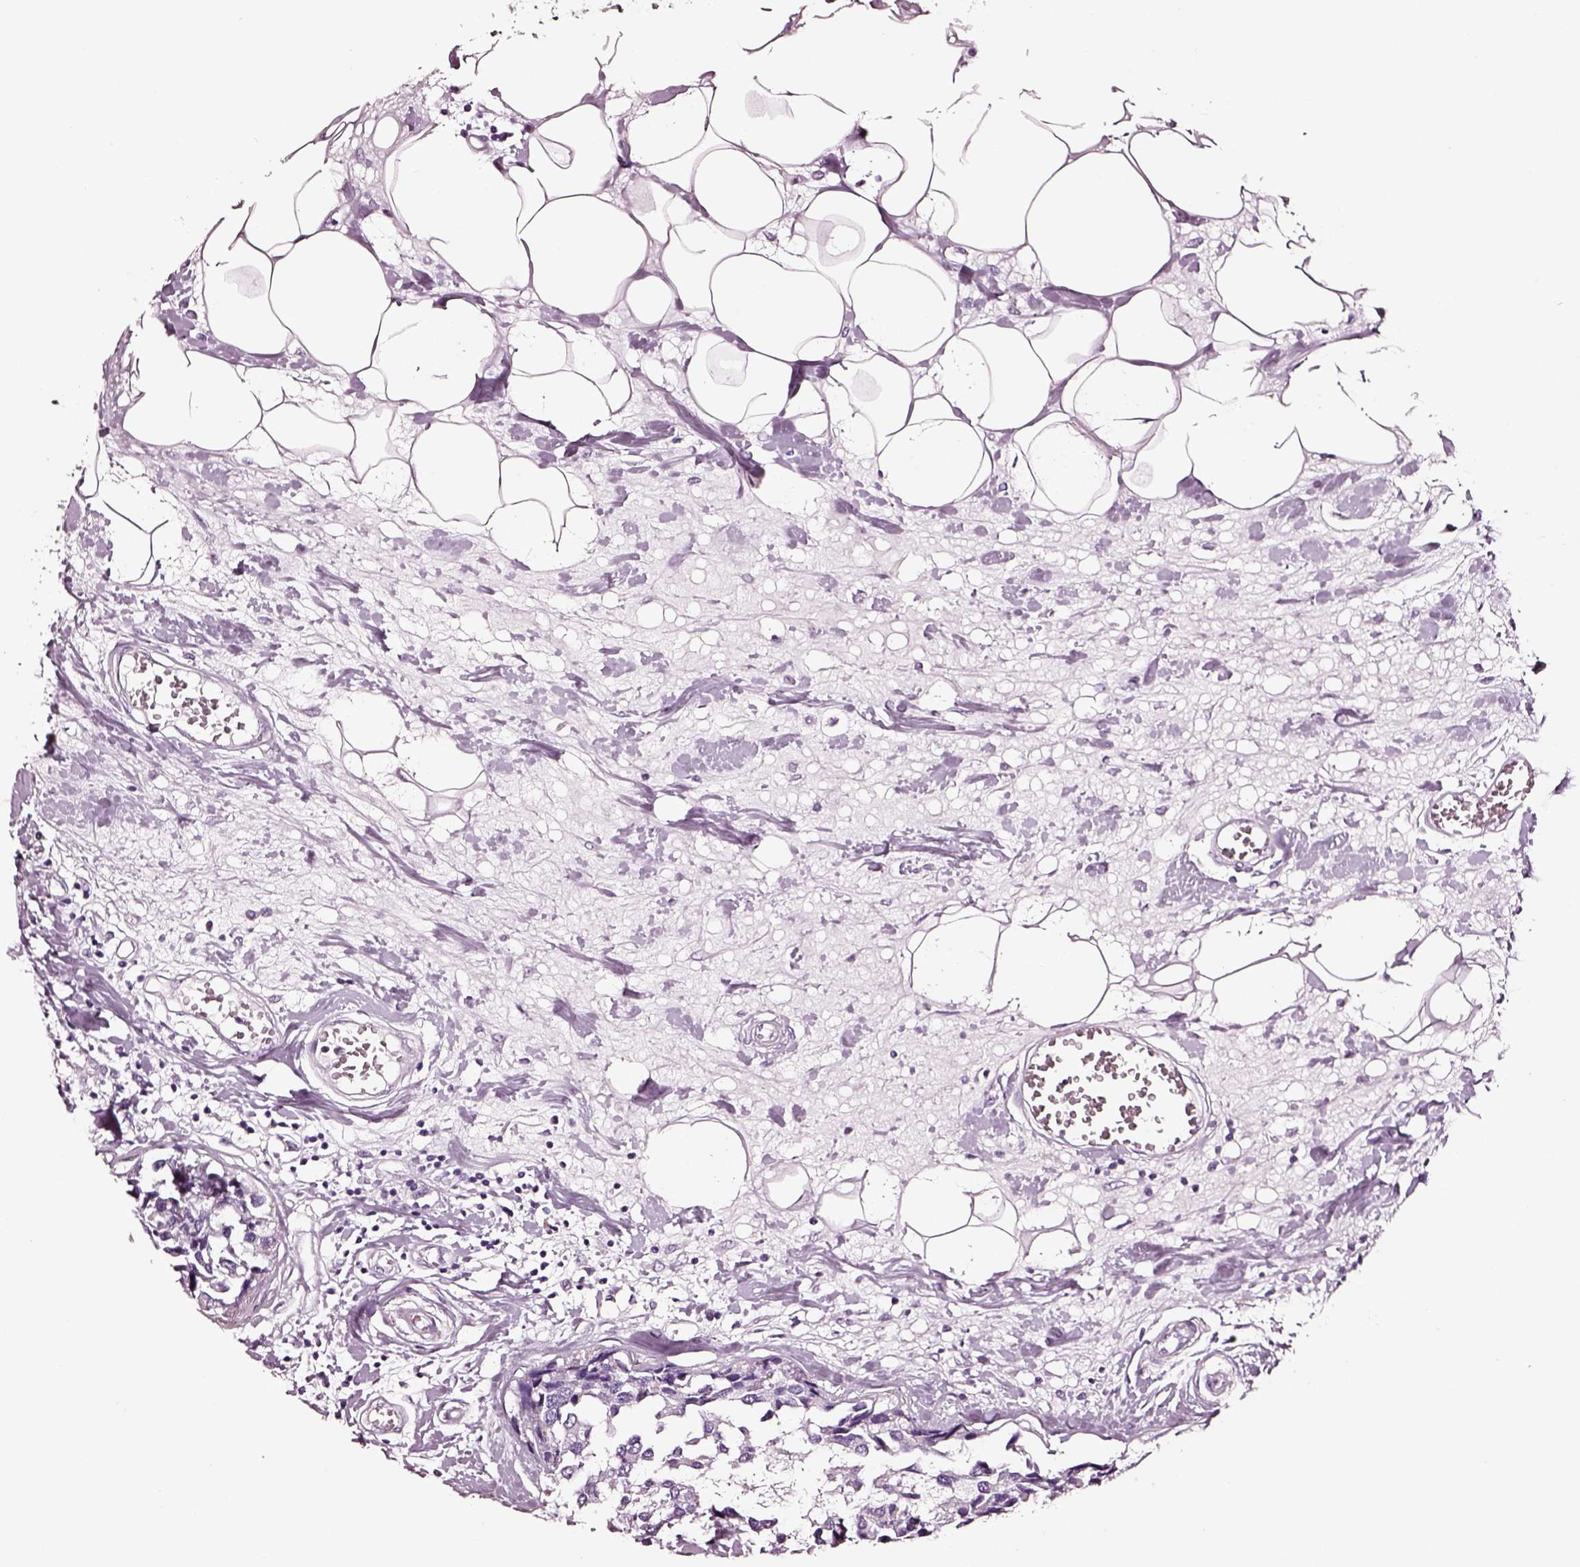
{"staining": {"intensity": "negative", "quantity": "none", "location": "none"}, "tissue": "breast cancer", "cell_type": "Tumor cells", "image_type": "cancer", "snomed": [{"axis": "morphology", "description": "Lobular carcinoma"}, {"axis": "topography", "description": "Breast"}], "caption": "Lobular carcinoma (breast) stained for a protein using IHC exhibits no positivity tumor cells.", "gene": "DPEP1", "patient": {"sex": "female", "age": 59}}